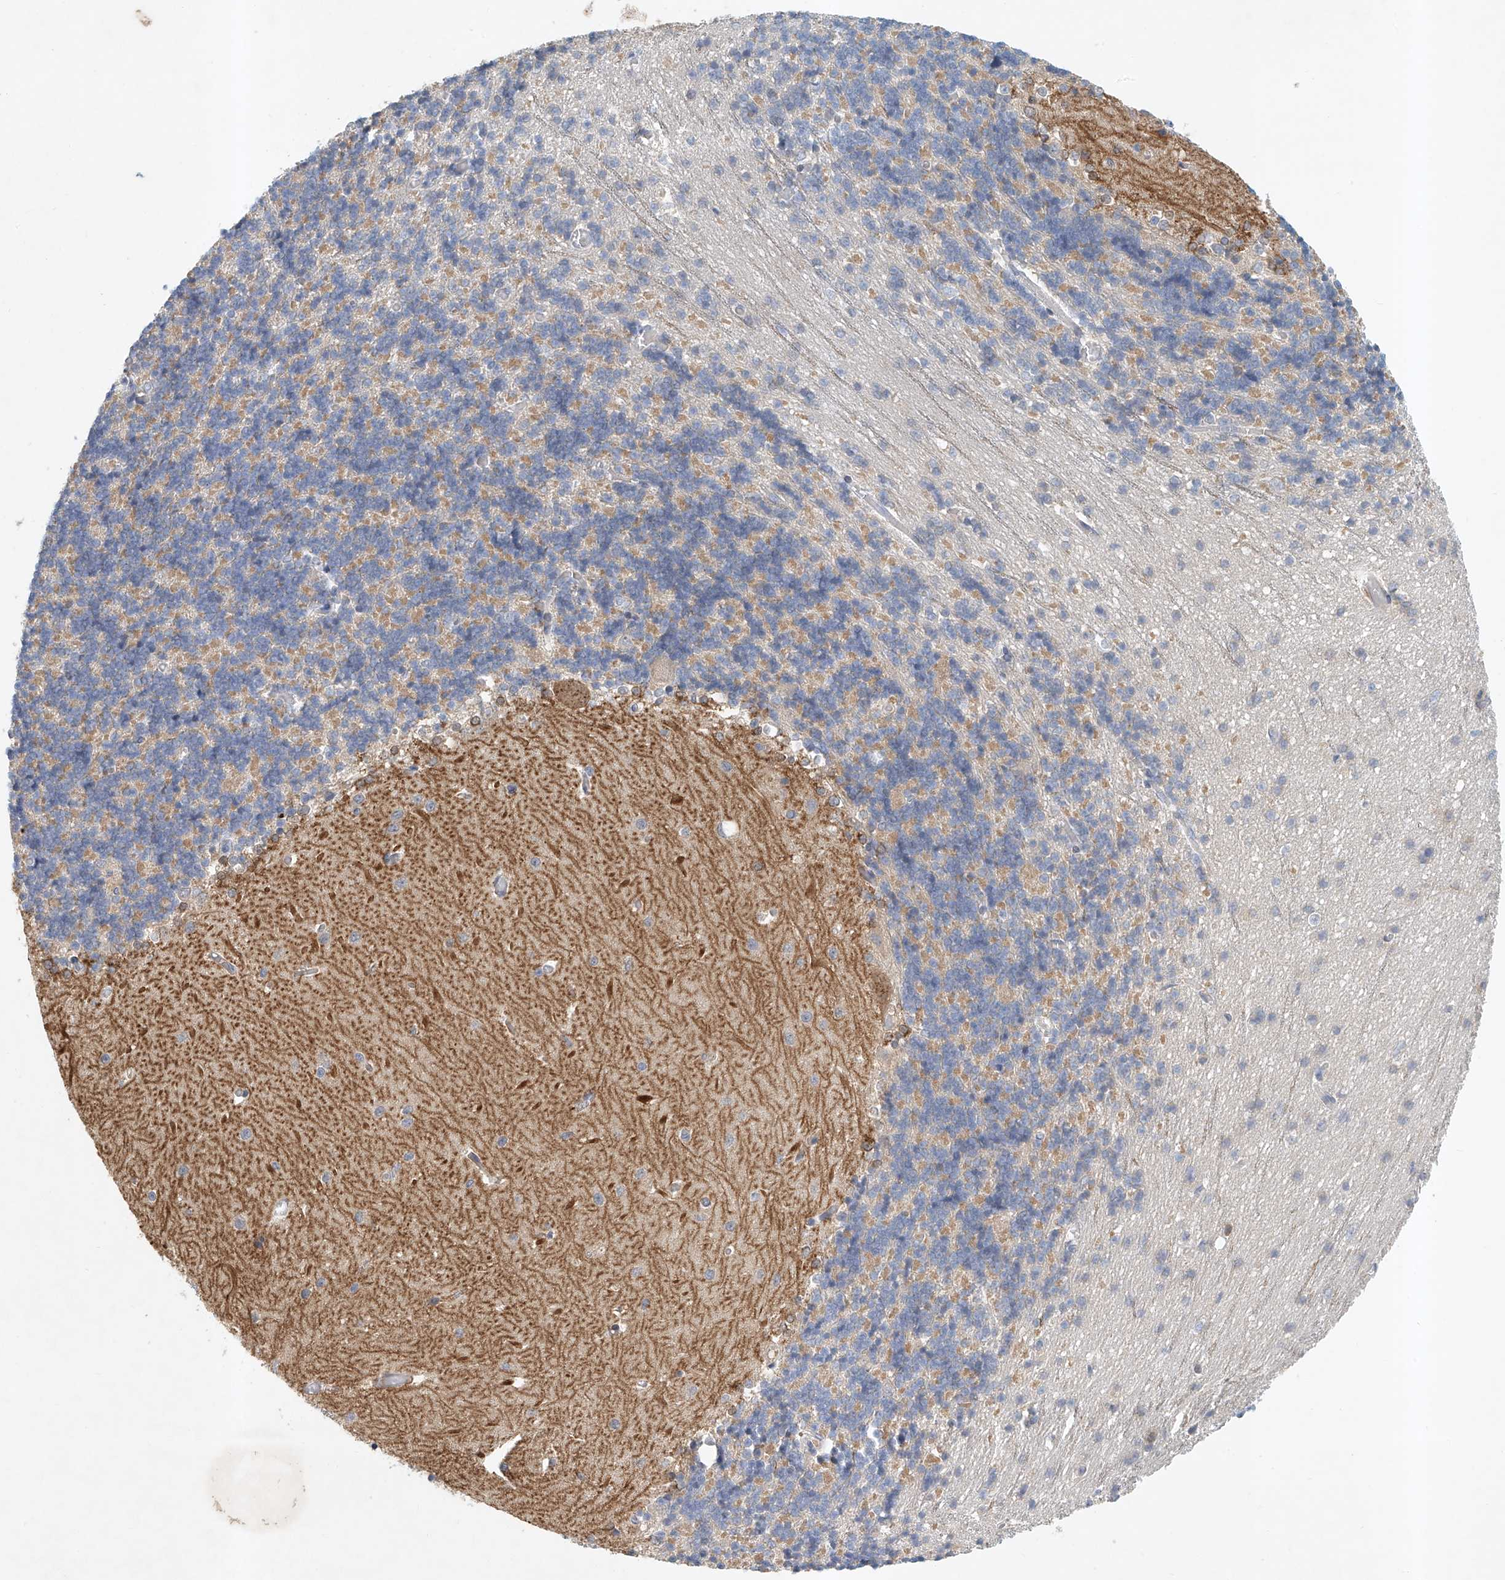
{"staining": {"intensity": "moderate", "quantity": "<25%", "location": "cytoplasmic/membranous"}, "tissue": "cerebellum", "cell_type": "Cells in granular layer", "image_type": "normal", "snomed": [{"axis": "morphology", "description": "Normal tissue, NOS"}, {"axis": "topography", "description": "Cerebellum"}], "caption": "An immunohistochemistry (IHC) micrograph of unremarkable tissue is shown. Protein staining in brown labels moderate cytoplasmic/membranous positivity in cerebellum within cells in granular layer. The protein of interest is stained brown, and the nuclei are stained in blue (DAB (3,3'-diaminobenzidine) IHC with brightfield microscopy, high magnification).", "gene": "CARMIL1", "patient": {"sex": "male", "age": 37}}